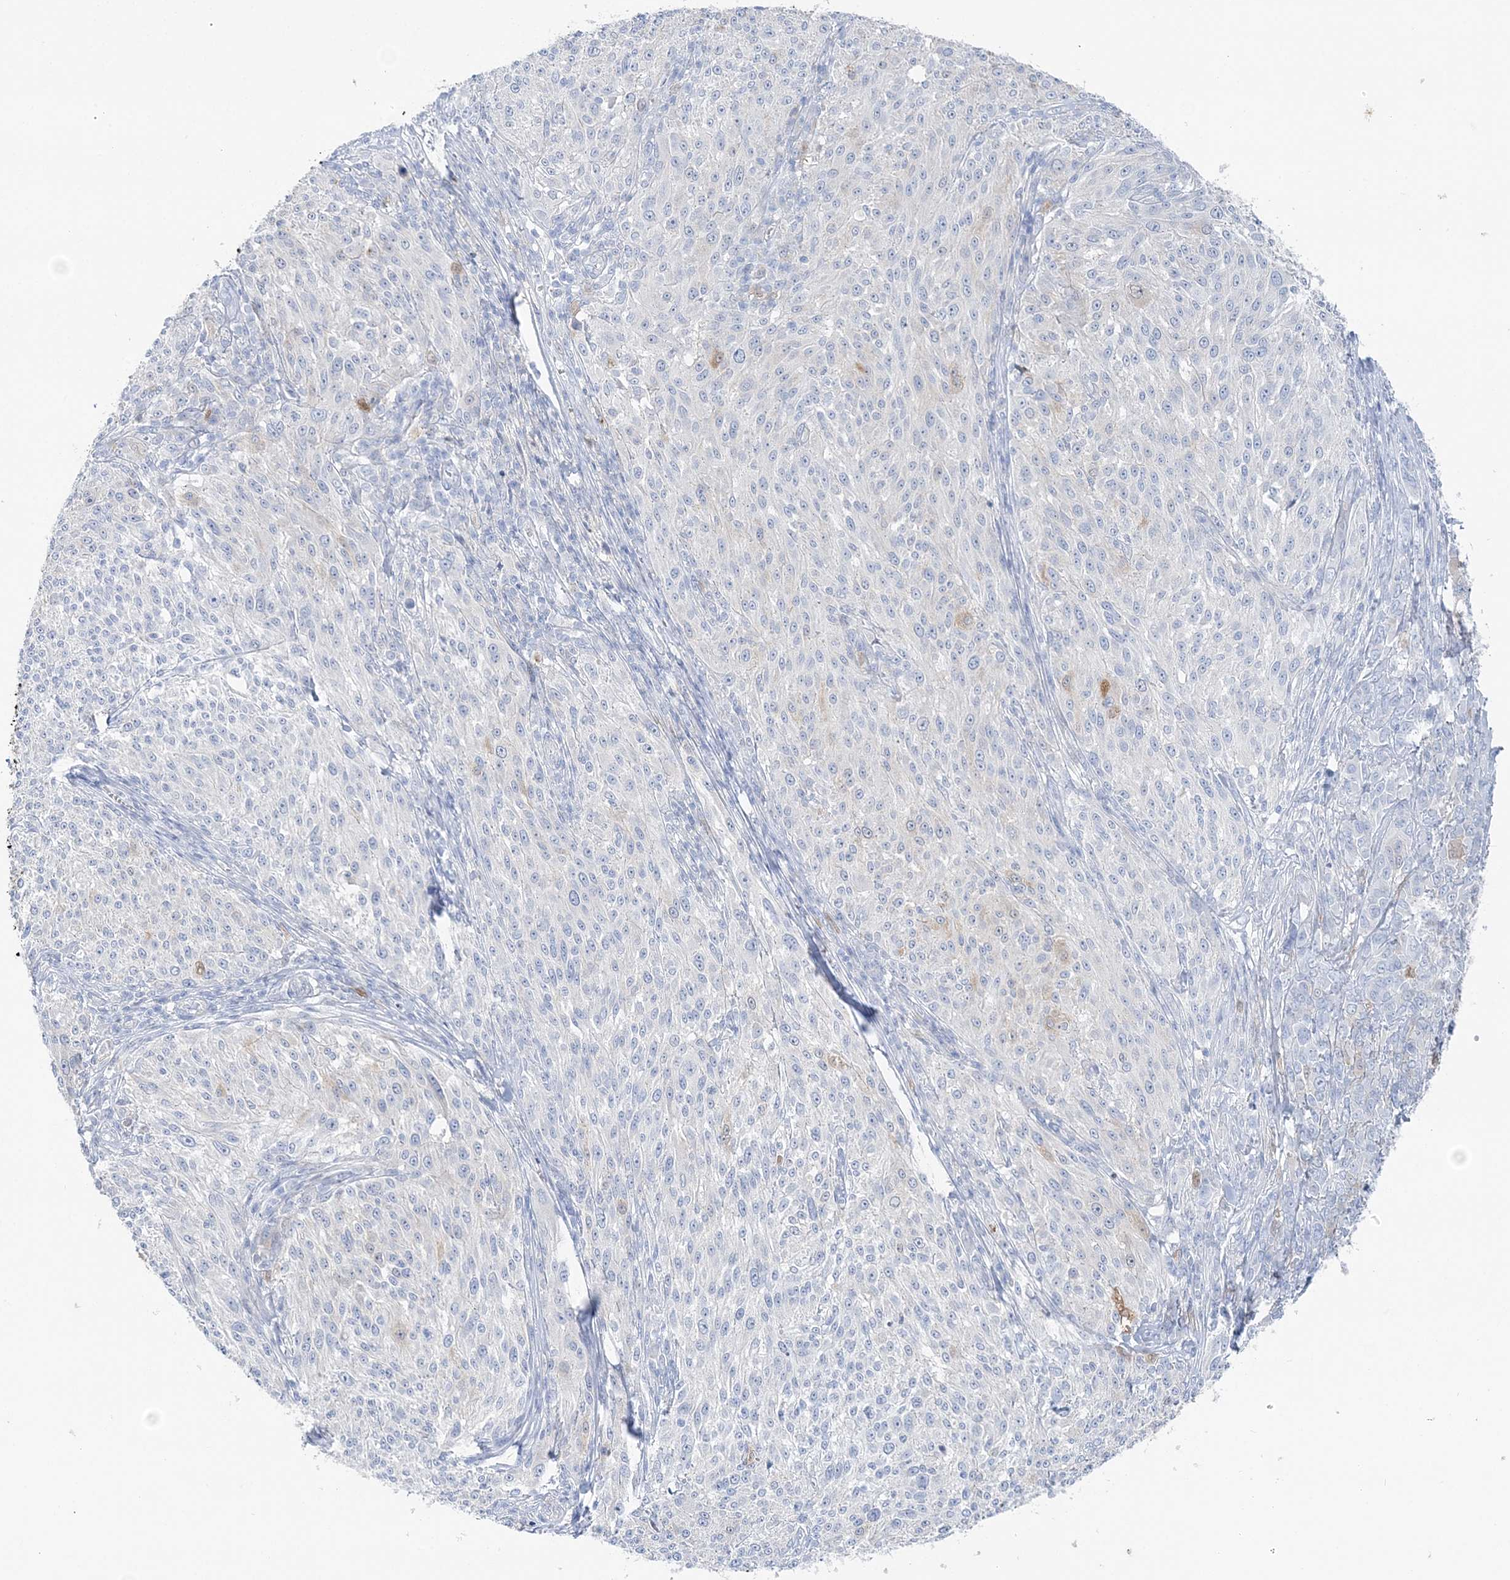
{"staining": {"intensity": "negative", "quantity": "none", "location": "none"}, "tissue": "melanoma", "cell_type": "Tumor cells", "image_type": "cancer", "snomed": [{"axis": "morphology", "description": "Malignant melanoma, NOS"}, {"axis": "topography", "description": "Skin of trunk"}], "caption": "There is no significant expression in tumor cells of melanoma.", "gene": "HMGCS1", "patient": {"sex": "male", "age": 71}}